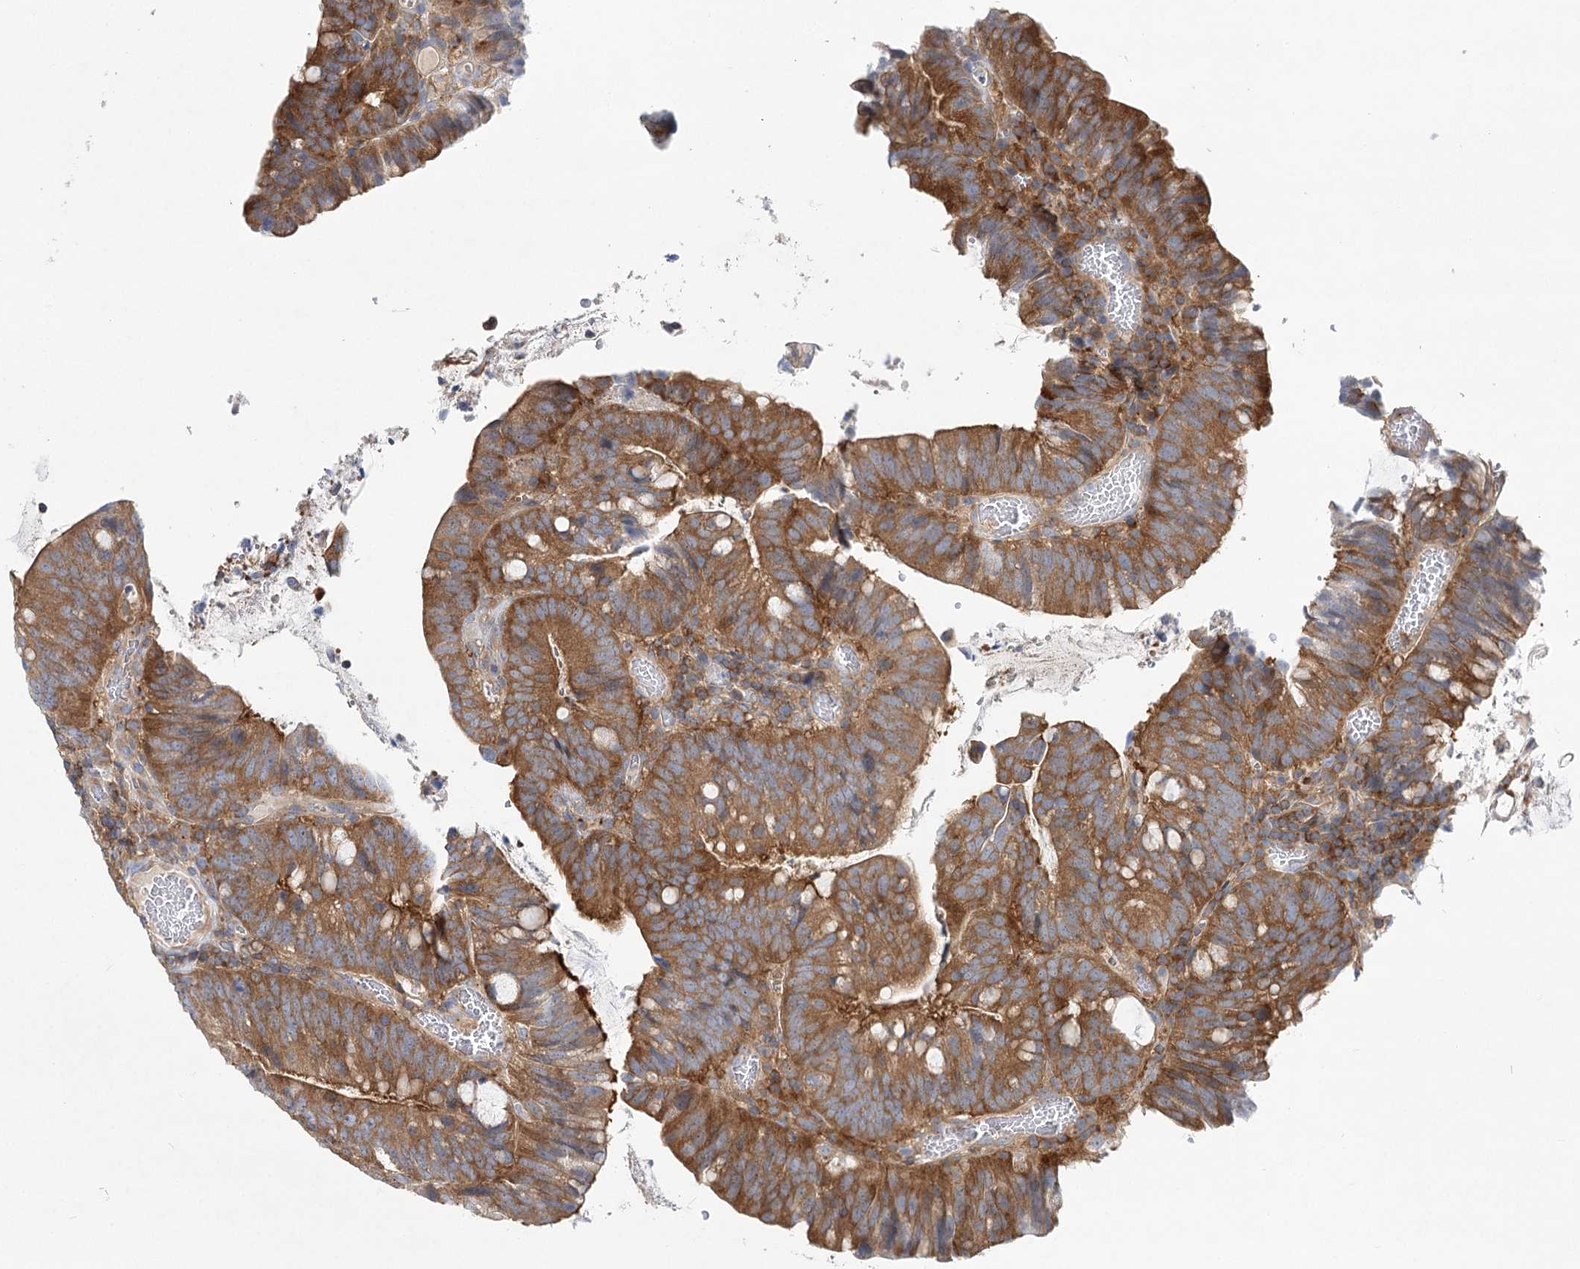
{"staining": {"intensity": "moderate", "quantity": ">75%", "location": "cytoplasmic/membranous"}, "tissue": "colorectal cancer", "cell_type": "Tumor cells", "image_type": "cancer", "snomed": [{"axis": "morphology", "description": "Adenocarcinoma, NOS"}, {"axis": "topography", "description": "Colon"}], "caption": "Immunohistochemistry (IHC) photomicrograph of neoplastic tissue: human adenocarcinoma (colorectal) stained using immunohistochemistry demonstrates medium levels of moderate protein expression localized specifically in the cytoplasmic/membranous of tumor cells, appearing as a cytoplasmic/membranous brown color.", "gene": "ABRAXAS2", "patient": {"sex": "female", "age": 66}}